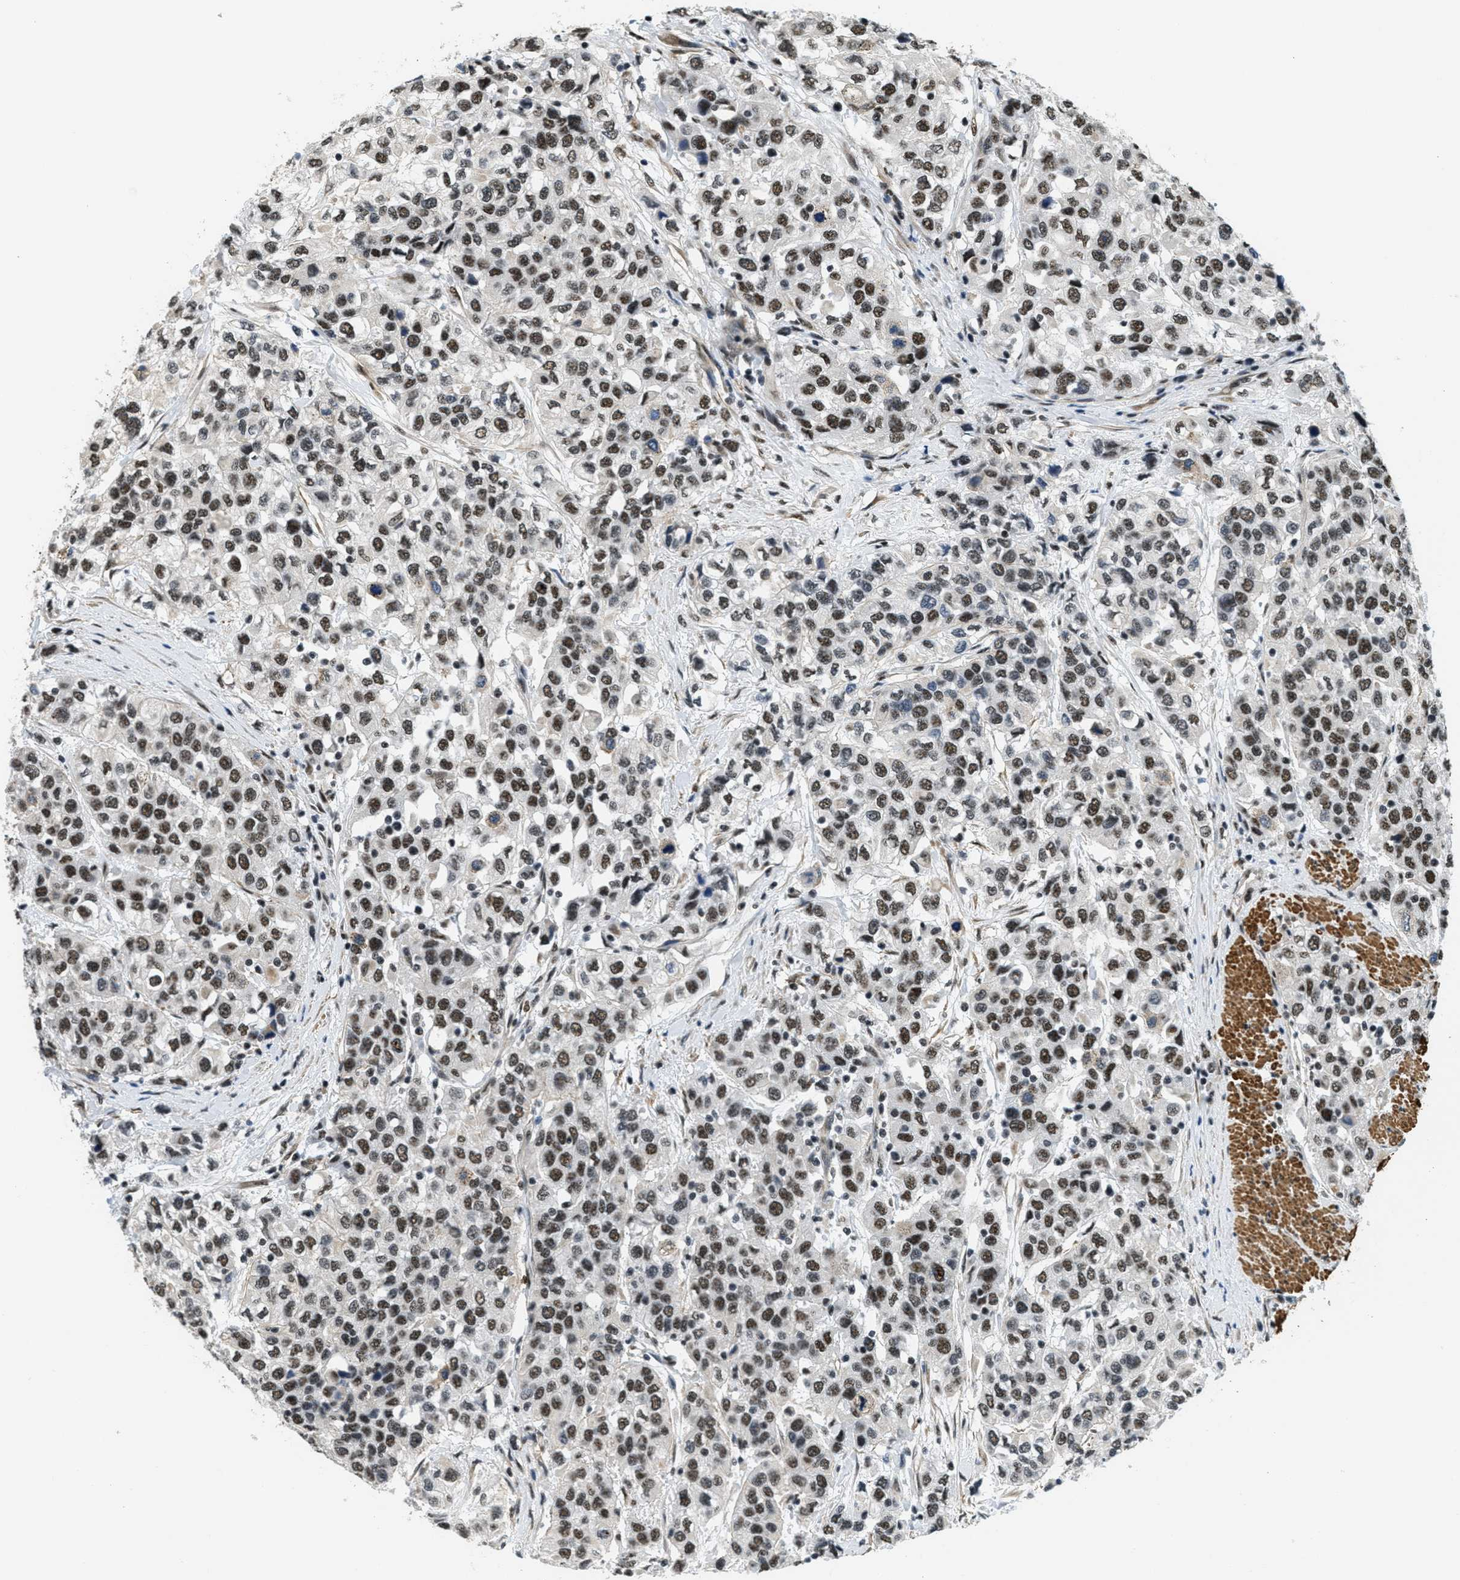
{"staining": {"intensity": "strong", "quantity": ">75%", "location": "nuclear"}, "tissue": "urothelial cancer", "cell_type": "Tumor cells", "image_type": "cancer", "snomed": [{"axis": "morphology", "description": "Urothelial carcinoma, High grade"}, {"axis": "topography", "description": "Urinary bladder"}], "caption": "There is high levels of strong nuclear staining in tumor cells of urothelial cancer, as demonstrated by immunohistochemical staining (brown color).", "gene": "CFAP36", "patient": {"sex": "female", "age": 80}}